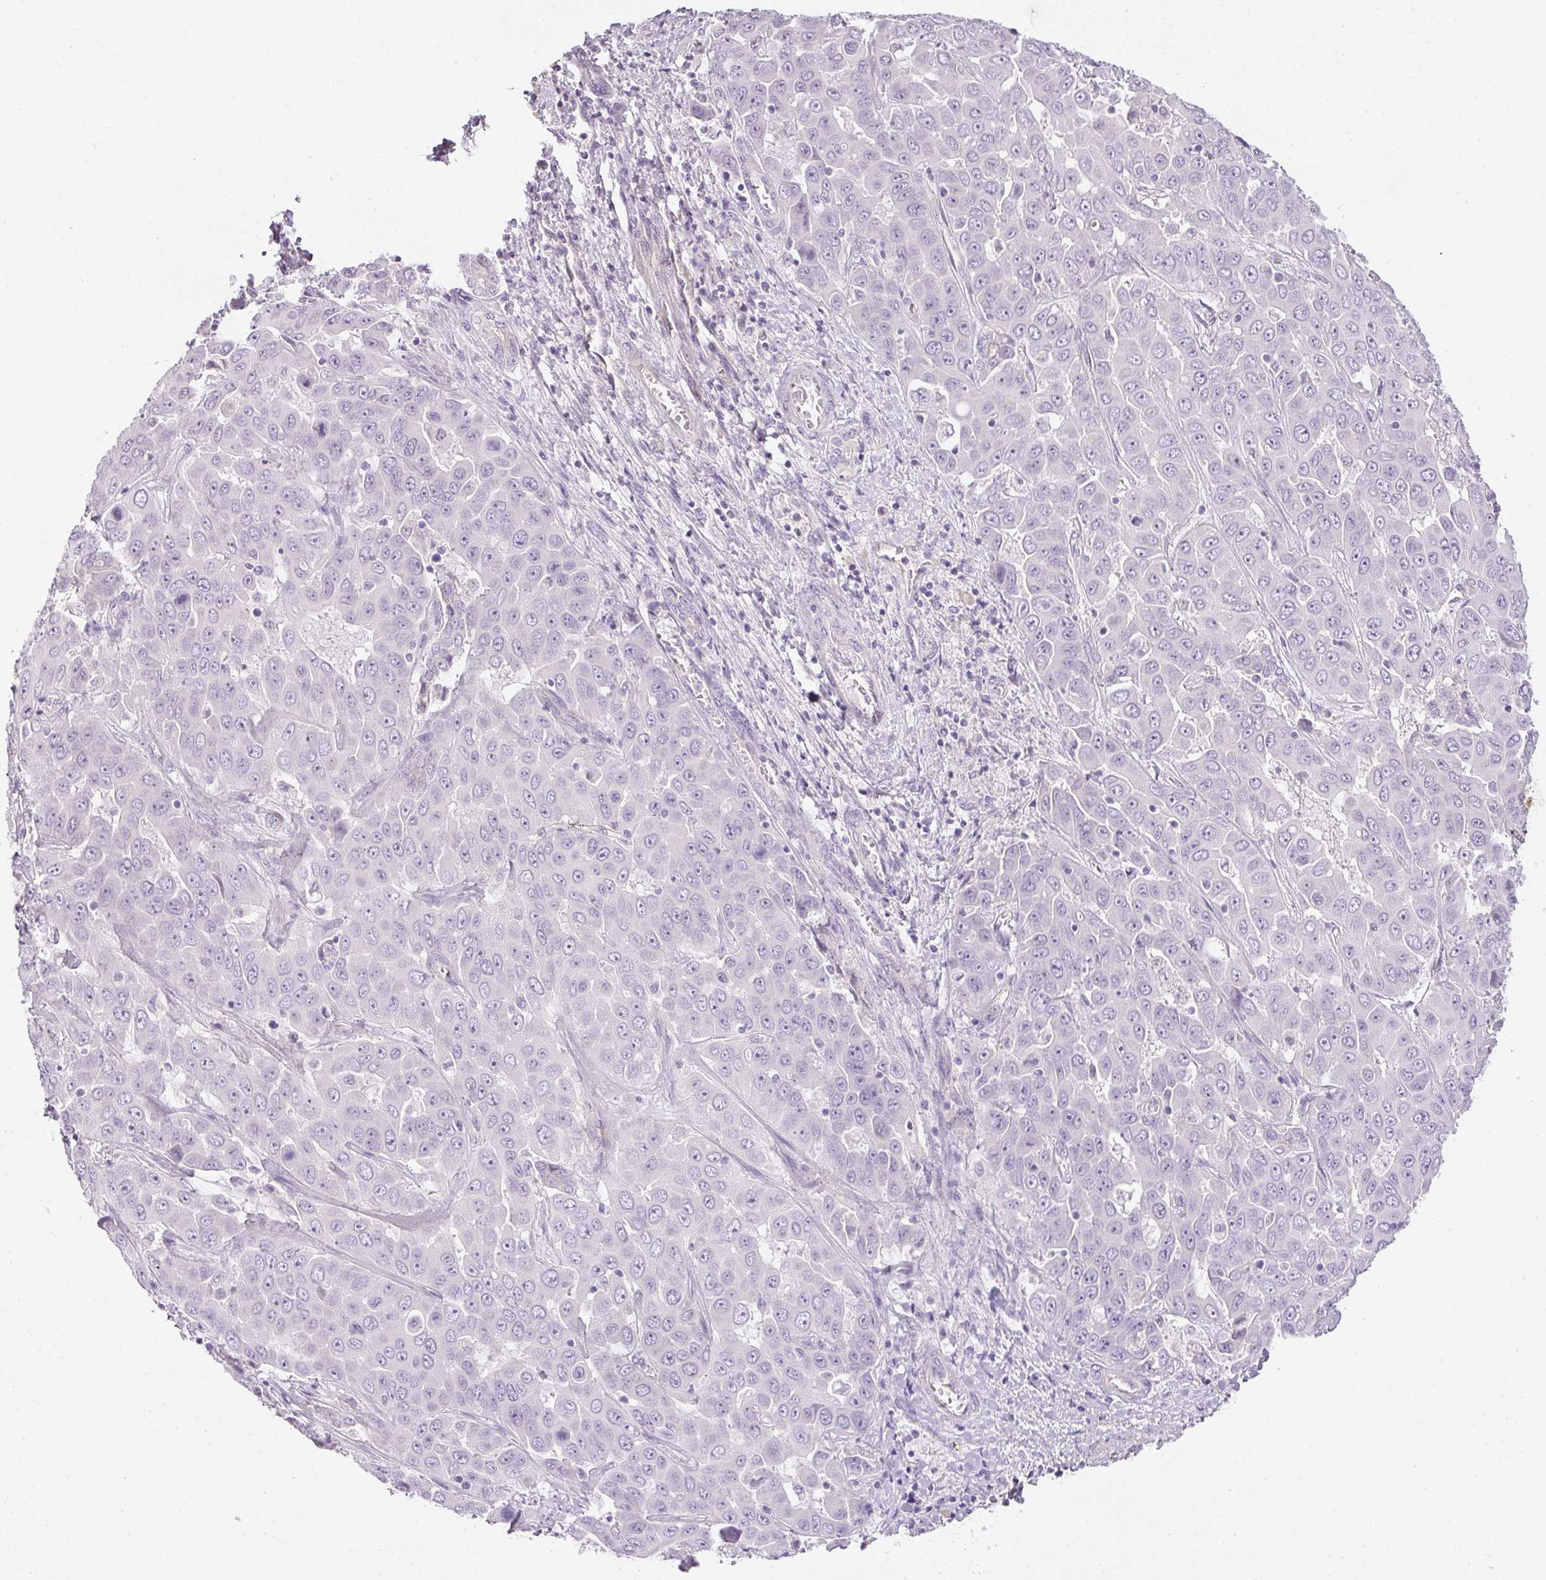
{"staining": {"intensity": "negative", "quantity": "none", "location": "none"}, "tissue": "liver cancer", "cell_type": "Tumor cells", "image_type": "cancer", "snomed": [{"axis": "morphology", "description": "Cholangiocarcinoma"}, {"axis": "topography", "description": "Liver"}], "caption": "Human liver cancer stained for a protein using immunohistochemistry (IHC) demonstrates no positivity in tumor cells.", "gene": "RAX2", "patient": {"sex": "female", "age": 52}}